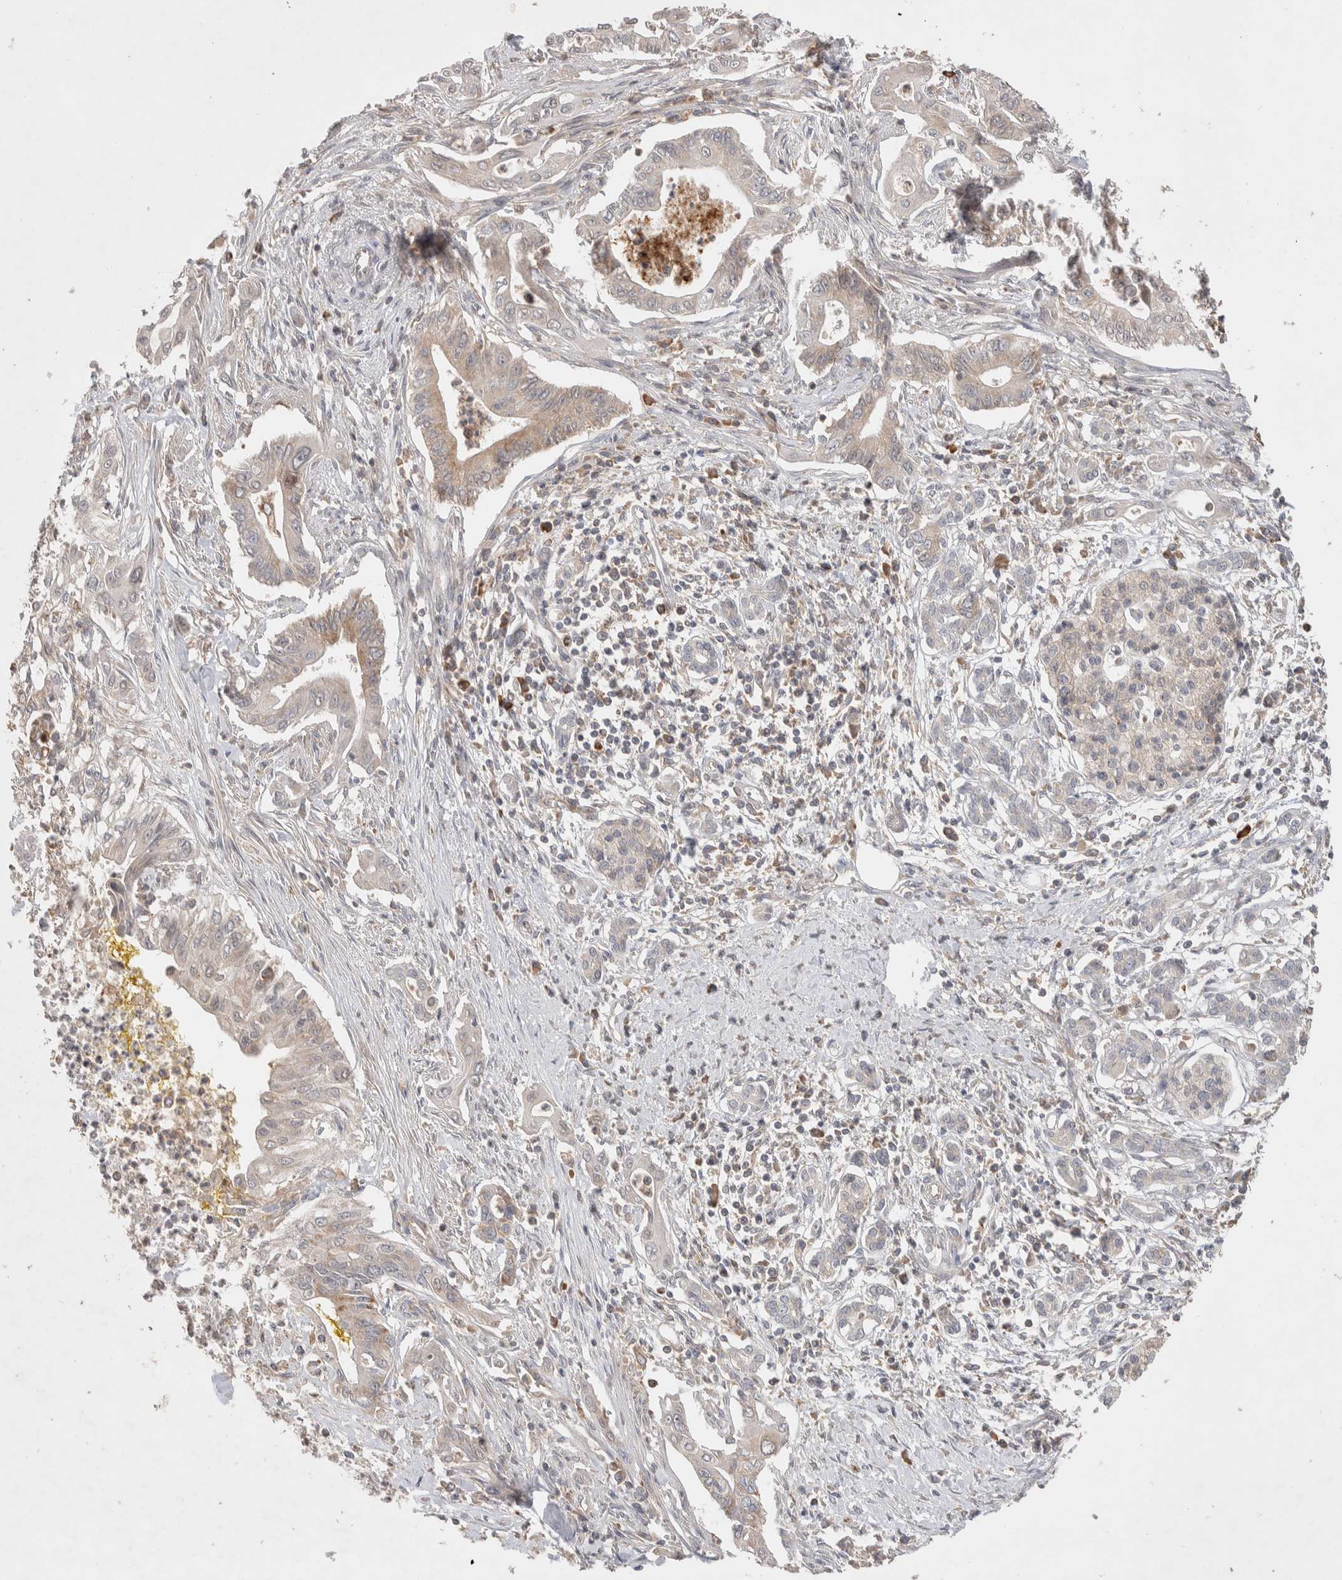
{"staining": {"intensity": "weak", "quantity": "<25%", "location": "cytoplasmic/membranous"}, "tissue": "pancreatic cancer", "cell_type": "Tumor cells", "image_type": "cancer", "snomed": [{"axis": "morphology", "description": "Adenocarcinoma, NOS"}, {"axis": "topography", "description": "Pancreas"}], "caption": "Immunohistochemical staining of pancreatic cancer demonstrates no significant expression in tumor cells.", "gene": "DEPTOR", "patient": {"sex": "male", "age": 58}}